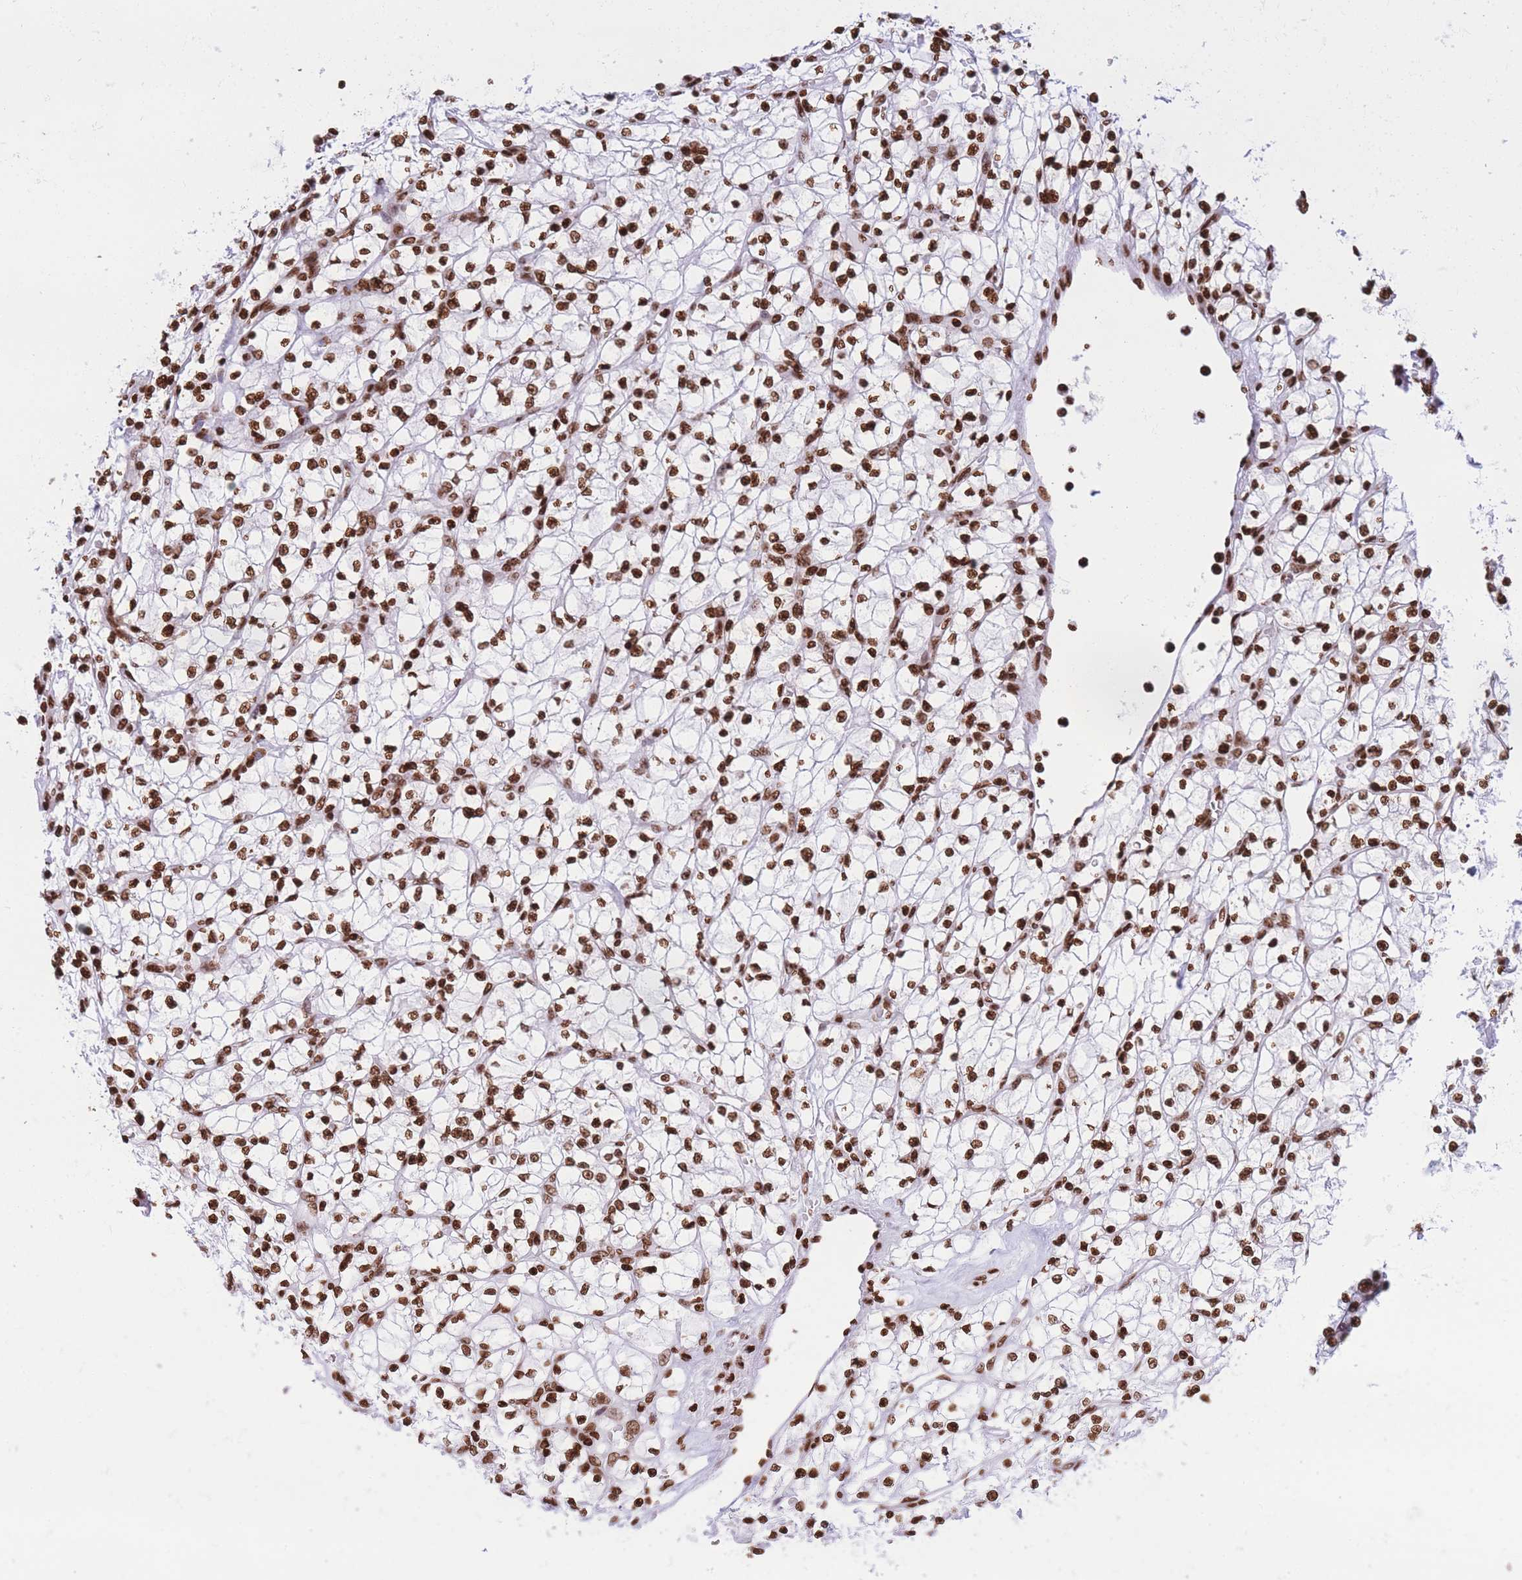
{"staining": {"intensity": "strong", "quantity": ">75%", "location": "nuclear"}, "tissue": "renal cancer", "cell_type": "Tumor cells", "image_type": "cancer", "snomed": [{"axis": "morphology", "description": "Adenocarcinoma, NOS"}, {"axis": "topography", "description": "Kidney"}], "caption": "Immunohistochemistry (IHC) histopathology image of human renal cancer (adenocarcinoma) stained for a protein (brown), which displays high levels of strong nuclear staining in about >75% of tumor cells.", "gene": "H2BC11", "patient": {"sex": "female", "age": 64}}